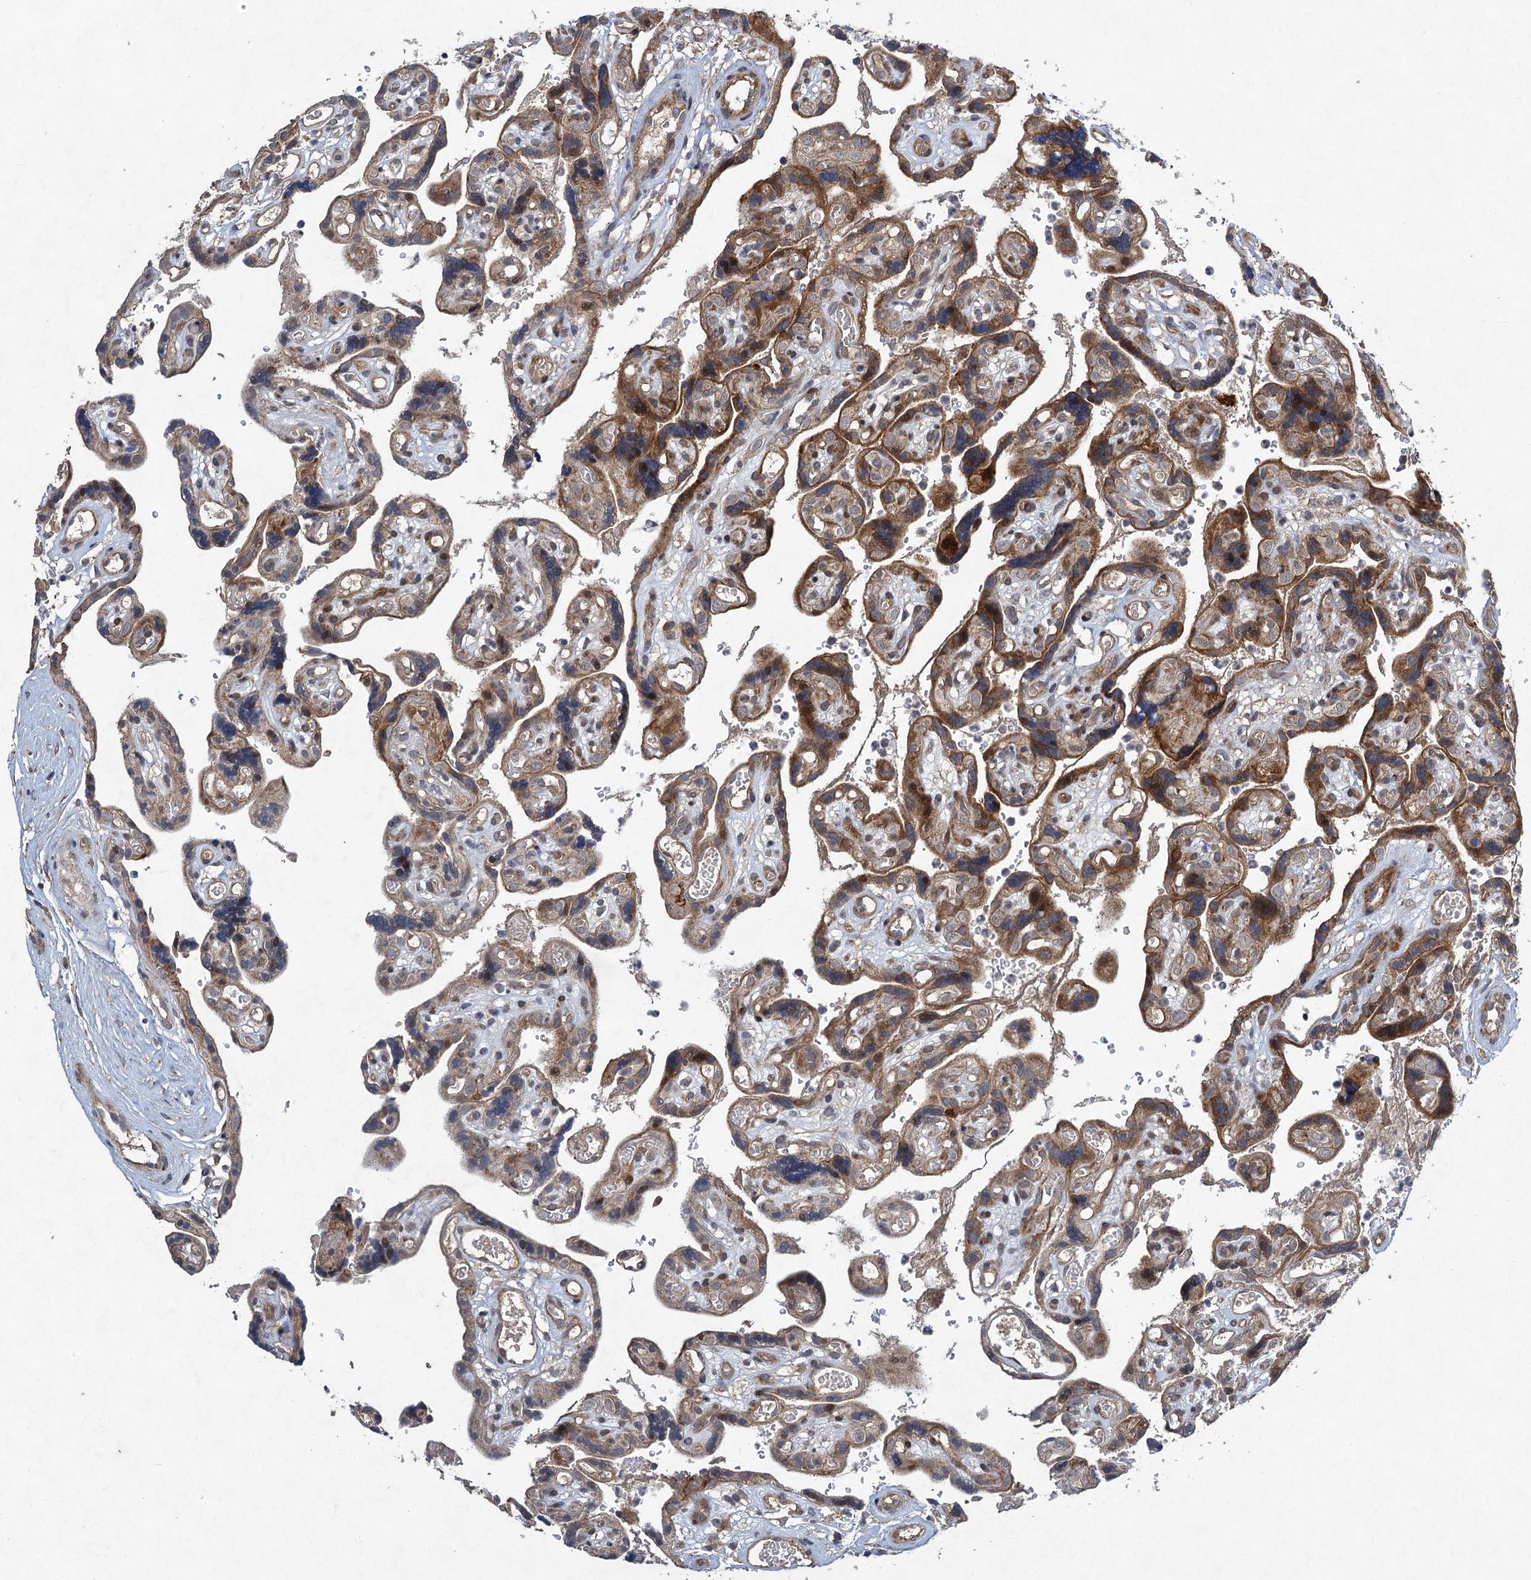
{"staining": {"intensity": "moderate", "quantity": ">75%", "location": "cytoplasmic/membranous"}, "tissue": "placenta", "cell_type": "Trophoblastic cells", "image_type": "normal", "snomed": [{"axis": "morphology", "description": "Normal tissue, NOS"}, {"axis": "topography", "description": "Placenta"}], "caption": "Protein staining of benign placenta displays moderate cytoplasmic/membranous staining in approximately >75% of trophoblastic cells.", "gene": "NUDT22", "patient": {"sex": "female", "age": 30}}